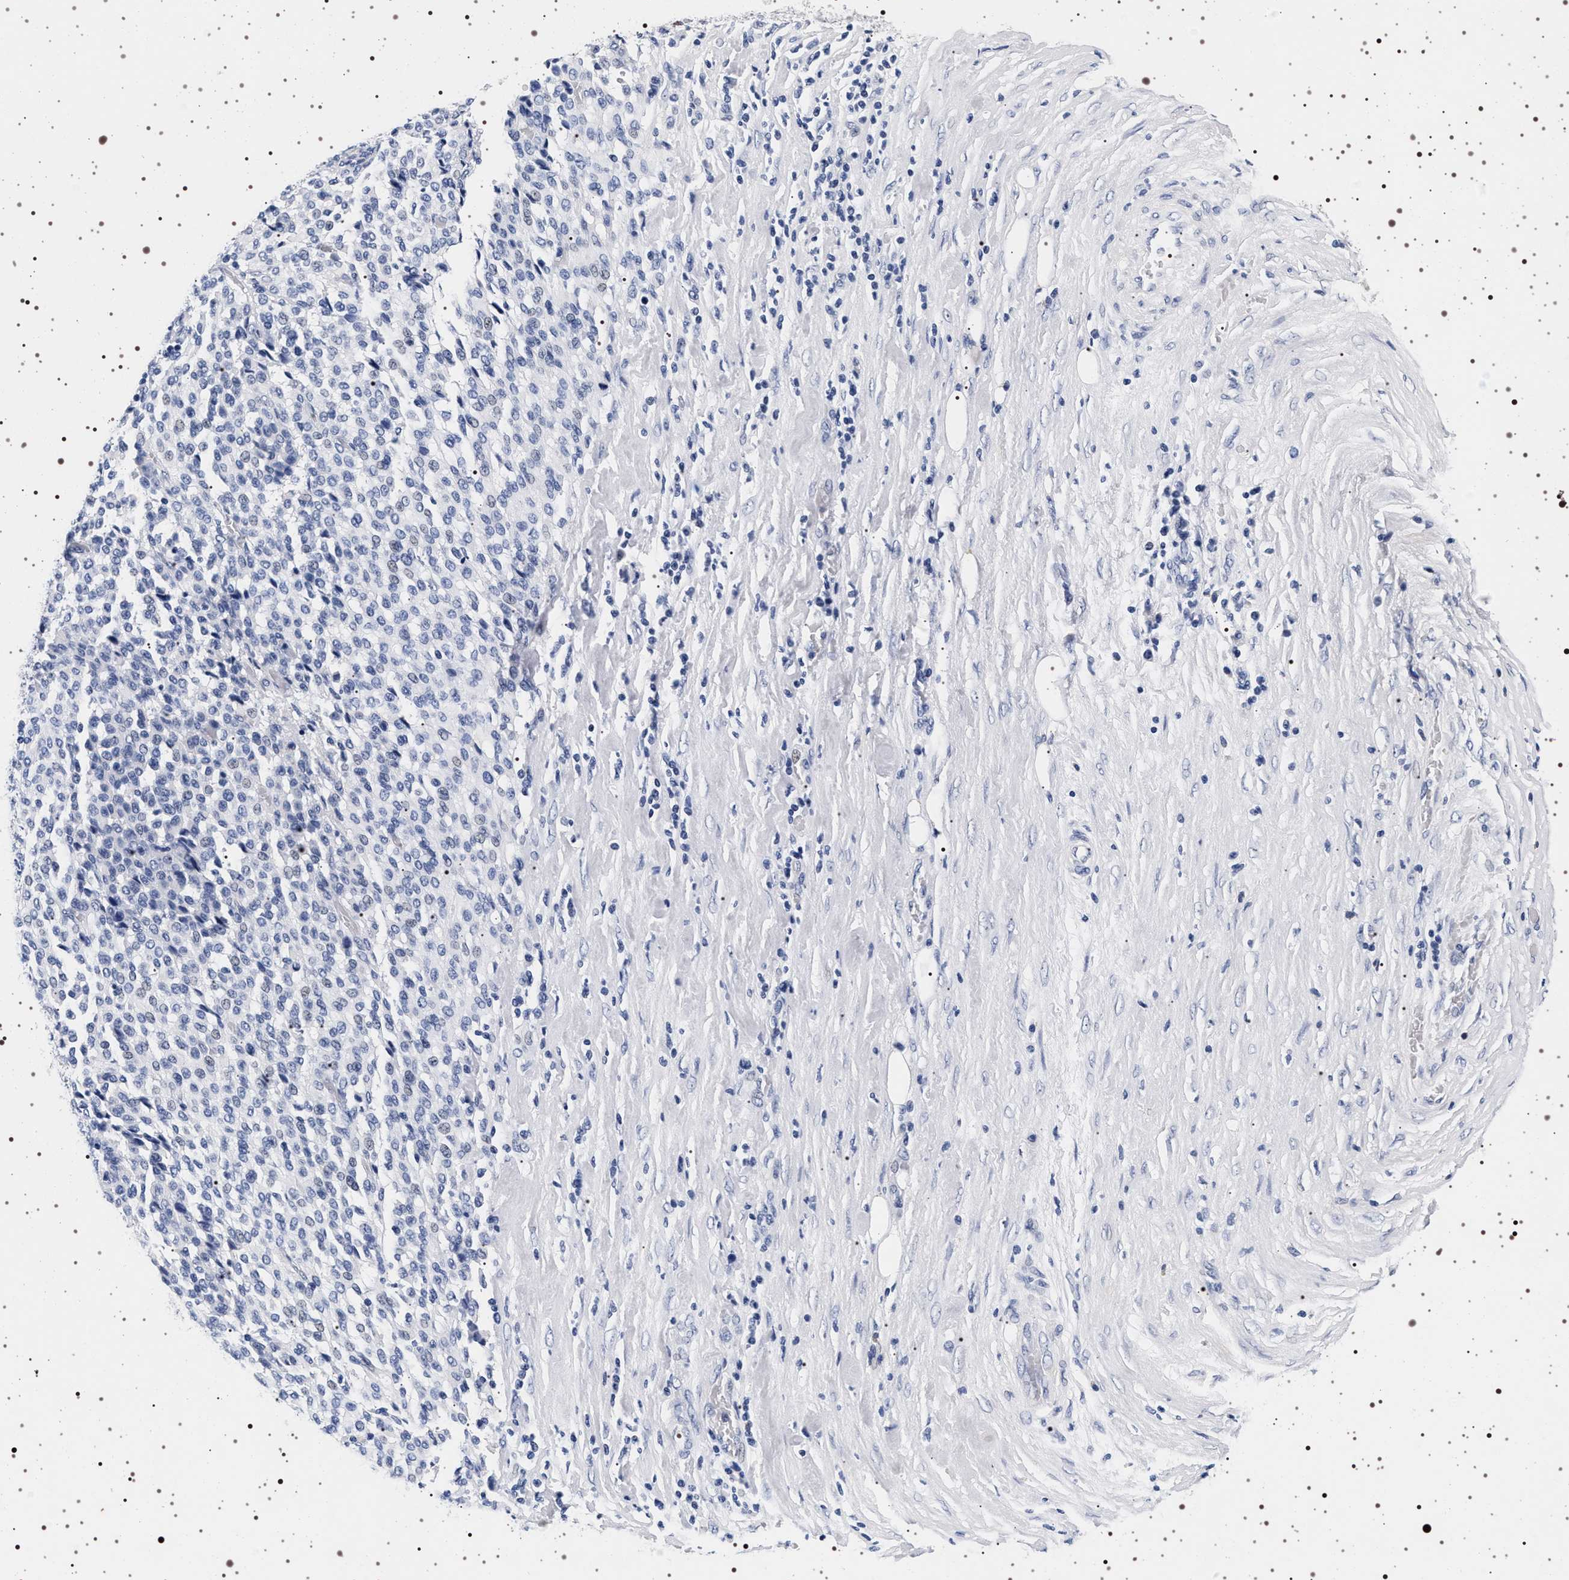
{"staining": {"intensity": "negative", "quantity": "none", "location": "none"}, "tissue": "melanoma", "cell_type": "Tumor cells", "image_type": "cancer", "snomed": [{"axis": "morphology", "description": "Malignant melanoma, Metastatic site"}, {"axis": "topography", "description": "Pancreas"}], "caption": "DAB (3,3'-diaminobenzidine) immunohistochemical staining of human malignant melanoma (metastatic site) displays no significant positivity in tumor cells.", "gene": "SYN1", "patient": {"sex": "female", "age": 30}}